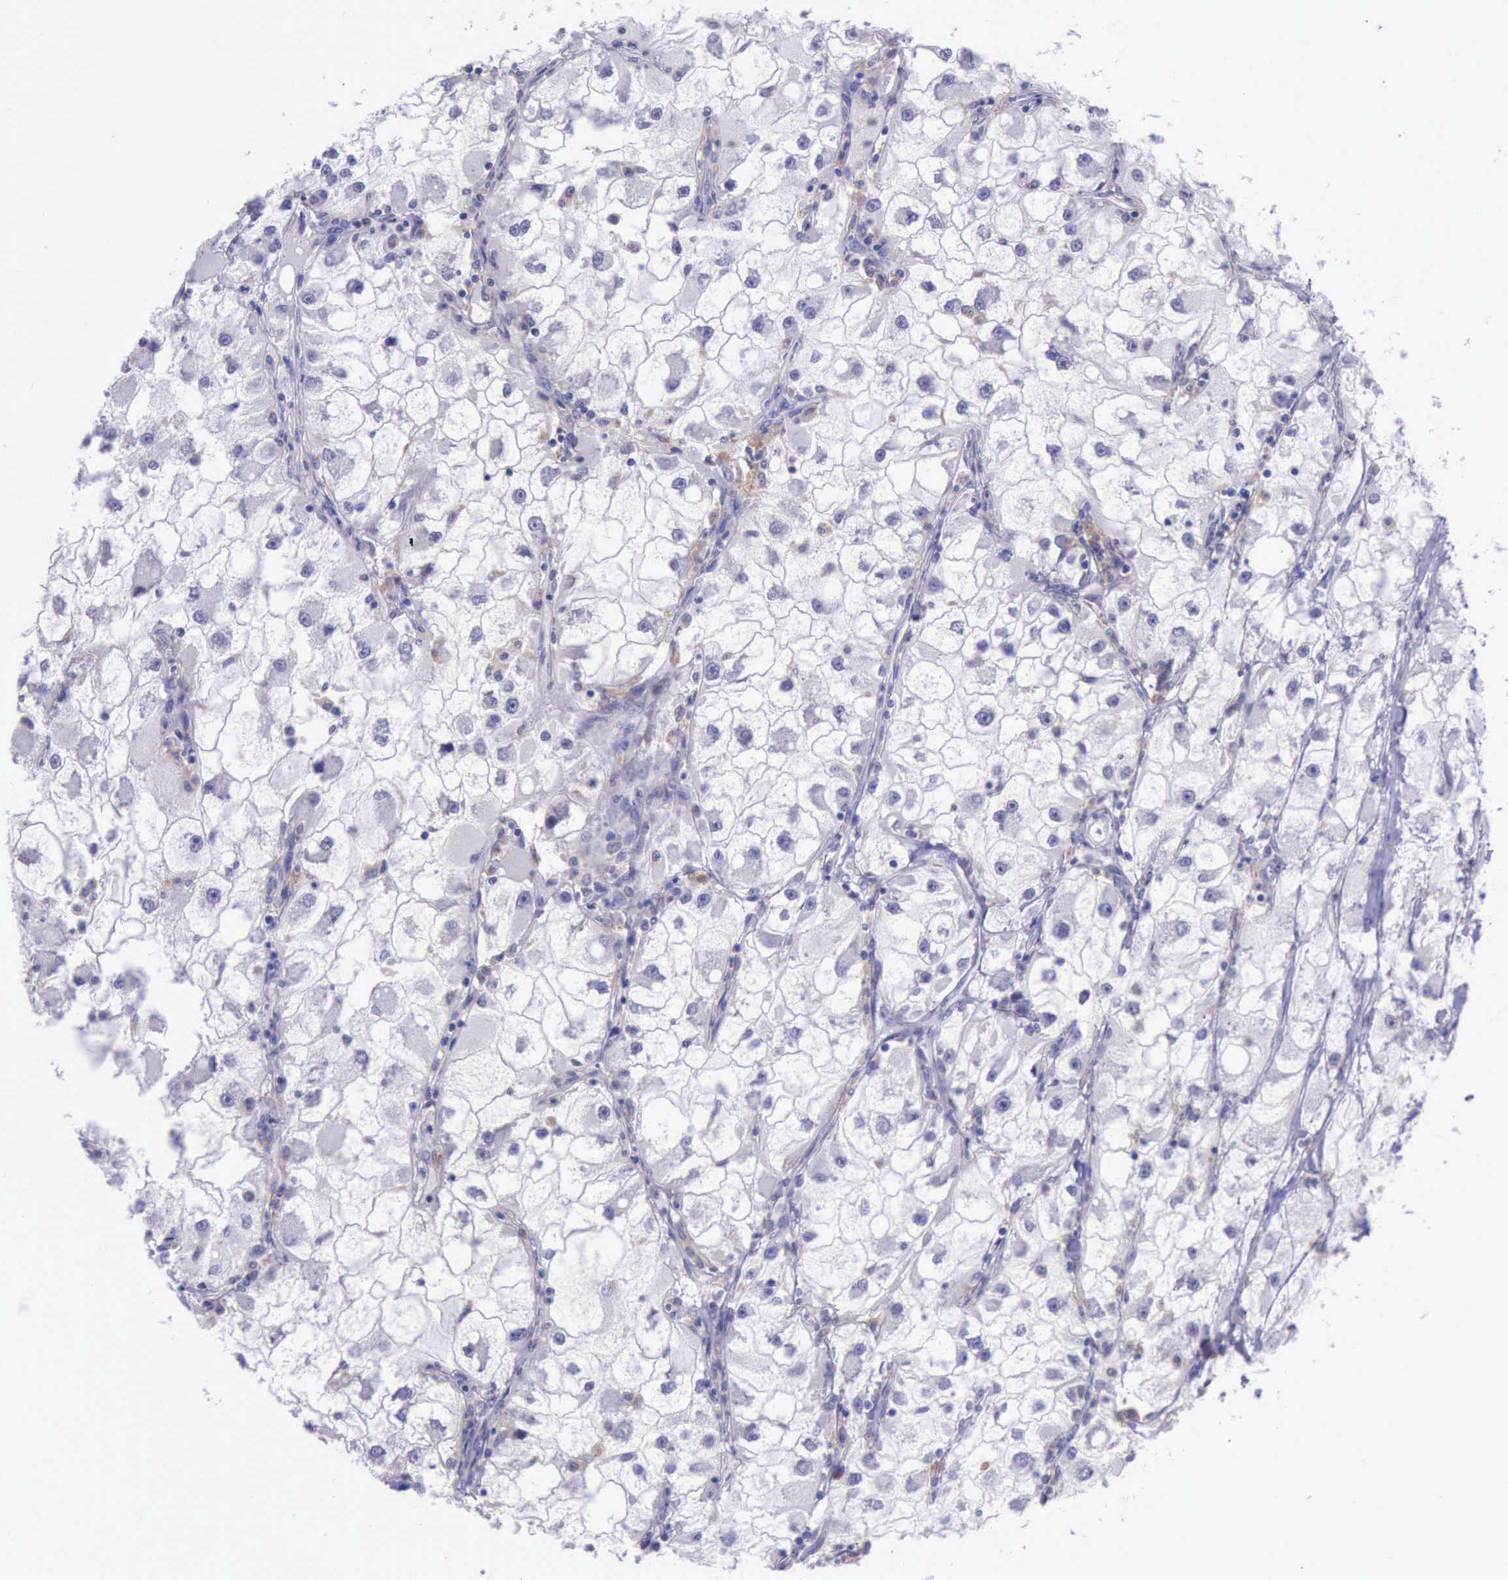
{"staining": {"intensity": "negative", "quantity": "none", "location": "none"}, "tissue": "renal cancer", "cell_type": "Tumor cells", "image_type": "cancer", "snomed": [{"axis": "morphology", "description": "Adenocarcinoma, NOS"}, {"axis": "topography", "description": "Kidney"}], "caption": "High power microscopy histopathology image of an immunohistochemistry histopathology image of renal cancer, revealing no significant staining in tumor cells. Nuclei are stained in blue.", "gene": "BTK", "patient": {"sex": "female", "age": 73}}